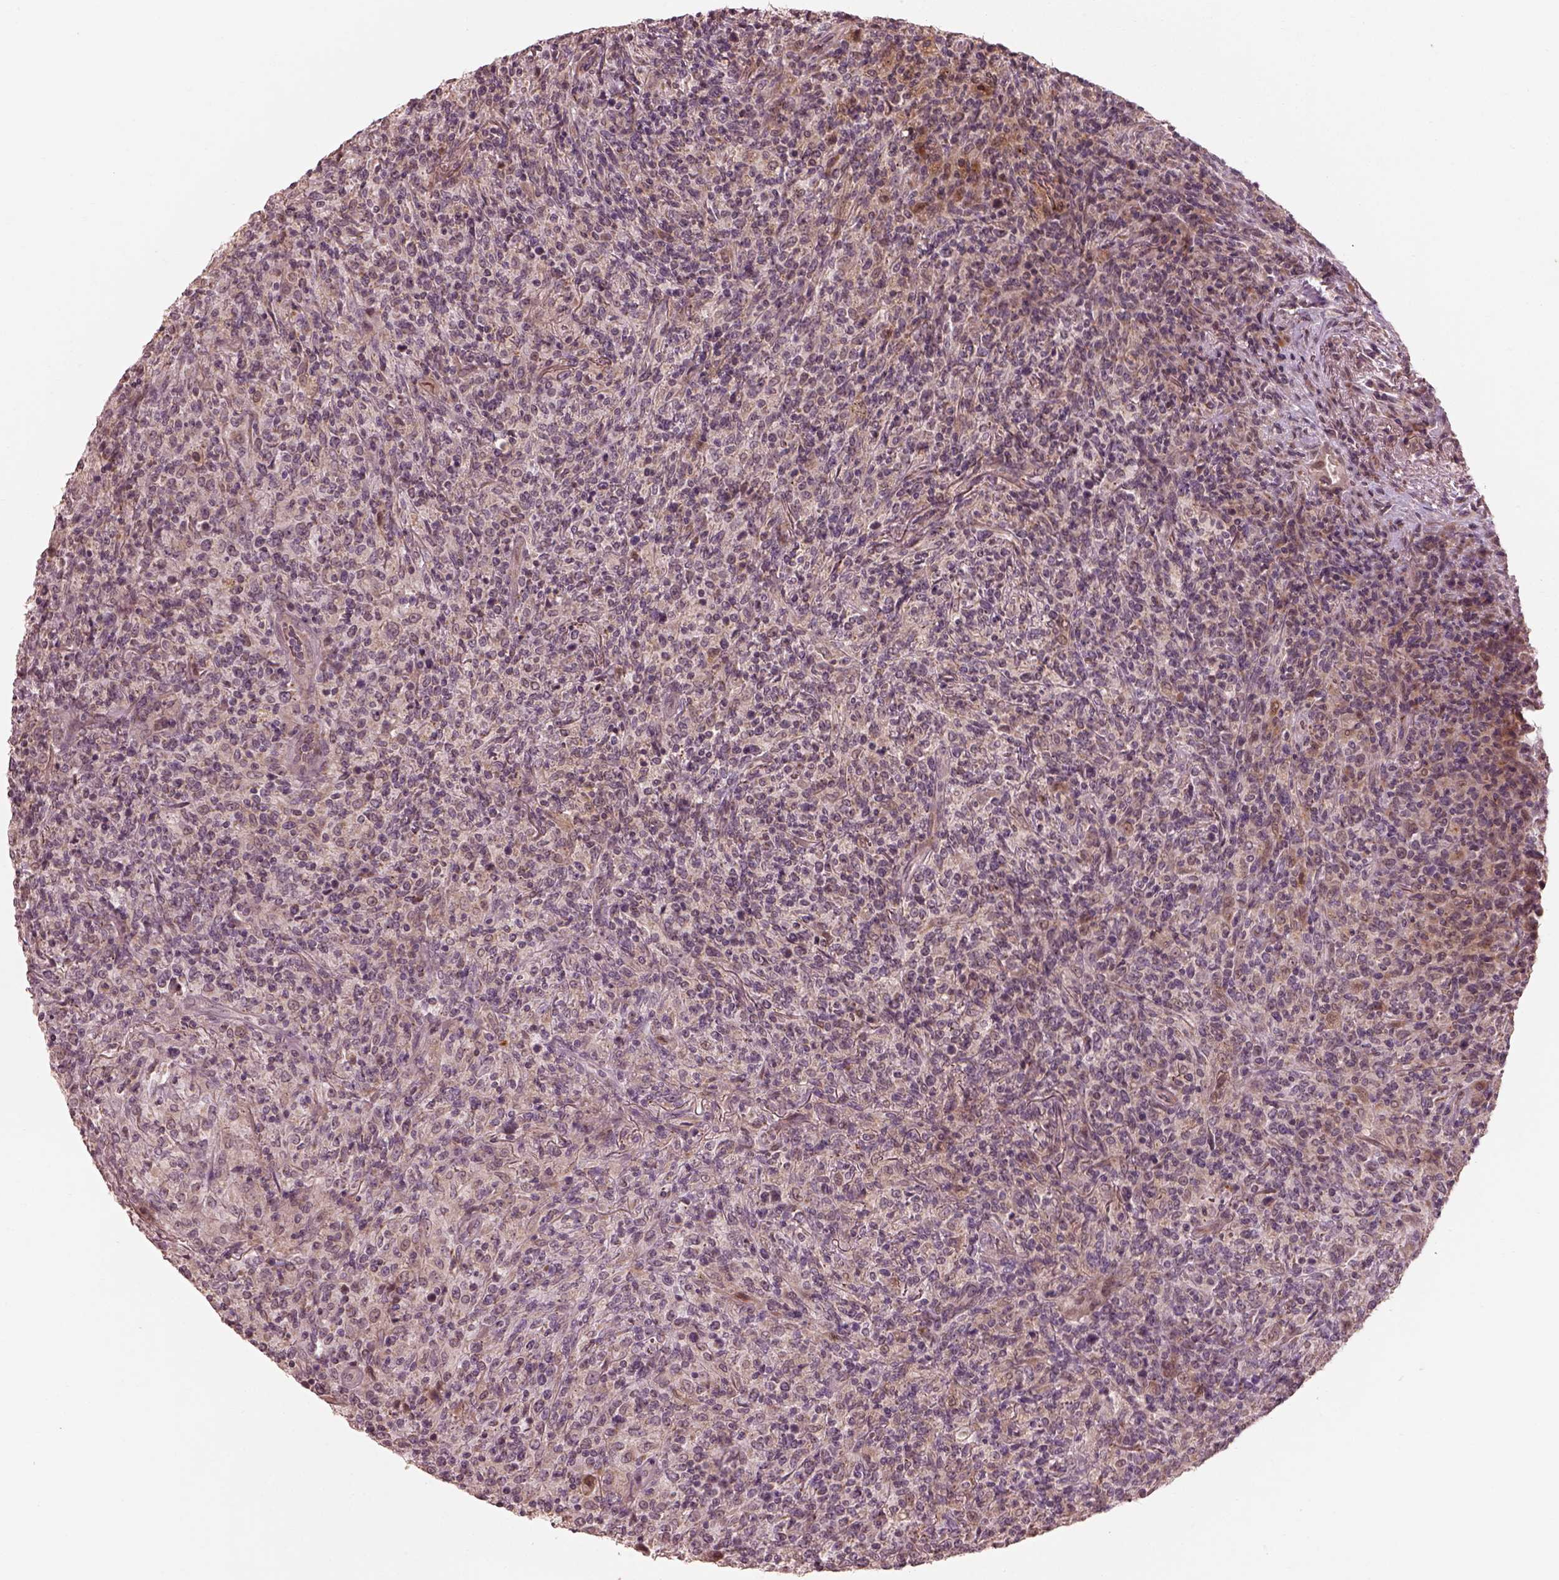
{"staining": {"intensity": "negative", "quantity": "none", "location": "none"}, "tissue": "lymphoma", "cell_type": "Tumor cells", "image_type": "cancer", "snomed": [{"axis": "morphology", "description": "Malignant lymphoma, non-Hodgkin's type, High grade"}, {"axis": "topography", "description": "Lung"}], "caption": "High magnification brightfield microscopy of malignant lymphoma, non-Hodgkin's type (high-grade) stained with DAB (3,3'-diaminobenzidine) (brown) and counterstained with hematoxylin (blue): tumor cells show no significant positivity. The staining is performed using DAB (3,3'-diaminobenzidine) brown chromogen with nuclei counter-stained in using hematoxylin.", "gene": "SLC25A46", "patient": {"sex": "male", "age": 79}}